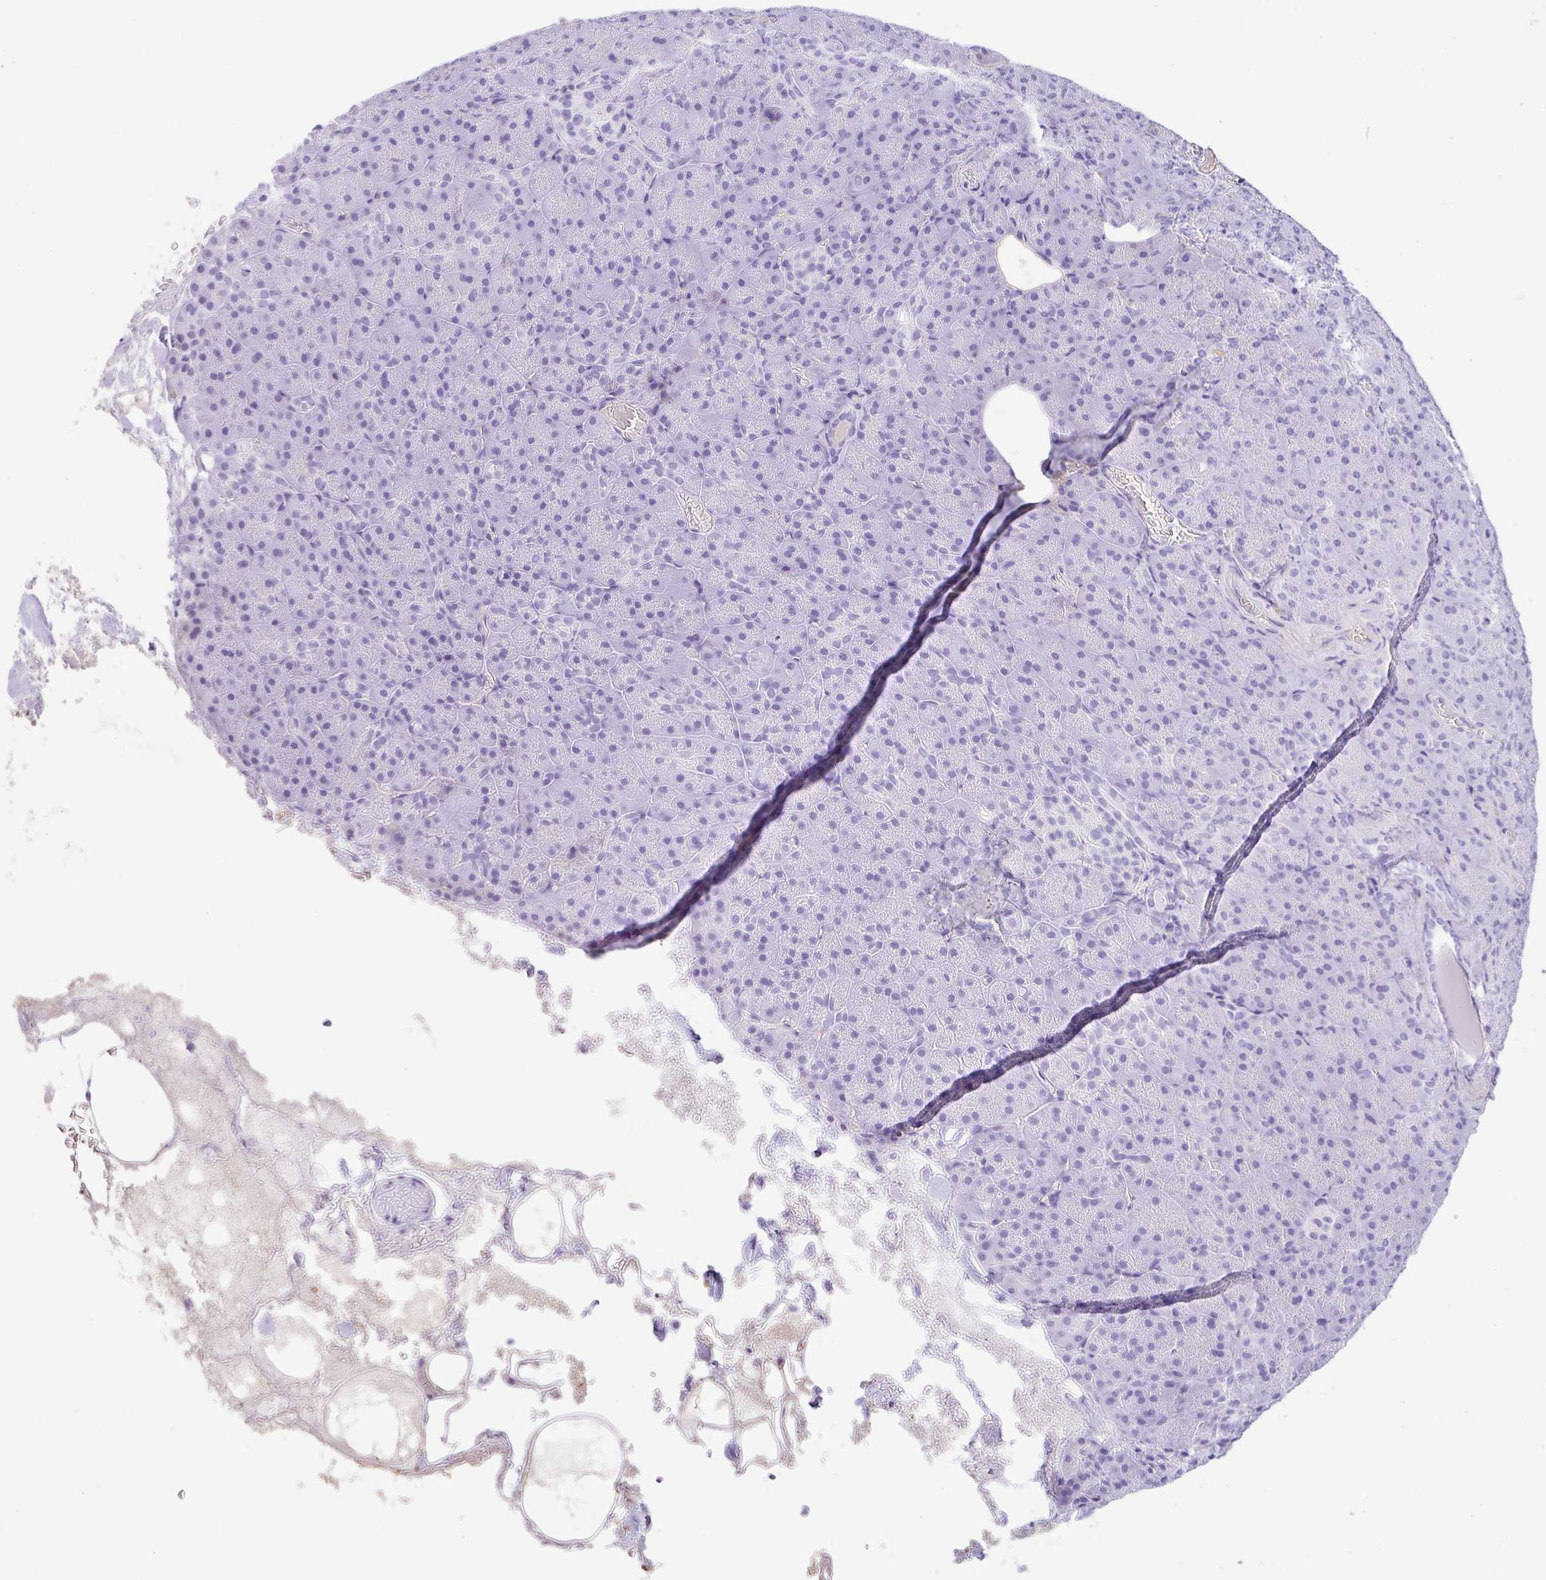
{"staining": {"intensity": "negative", "quantity": "none", "location": "none"}, "tissue": "pancreas", "cell_type": "Exocrine glandular cells", "image_type": "normal", "snomed": [{"axis": "morphology", "description": "Normal tissue, NOS"}, {"axis": "topography", "description": "Pancreas"}], "caption": "This is an immunohistochemistry image of unremarkable pancreas. There is no expression in exocrine glandular cells.", "gene": "HOXC12", "patient": {"sex": "female", "age": 74}}